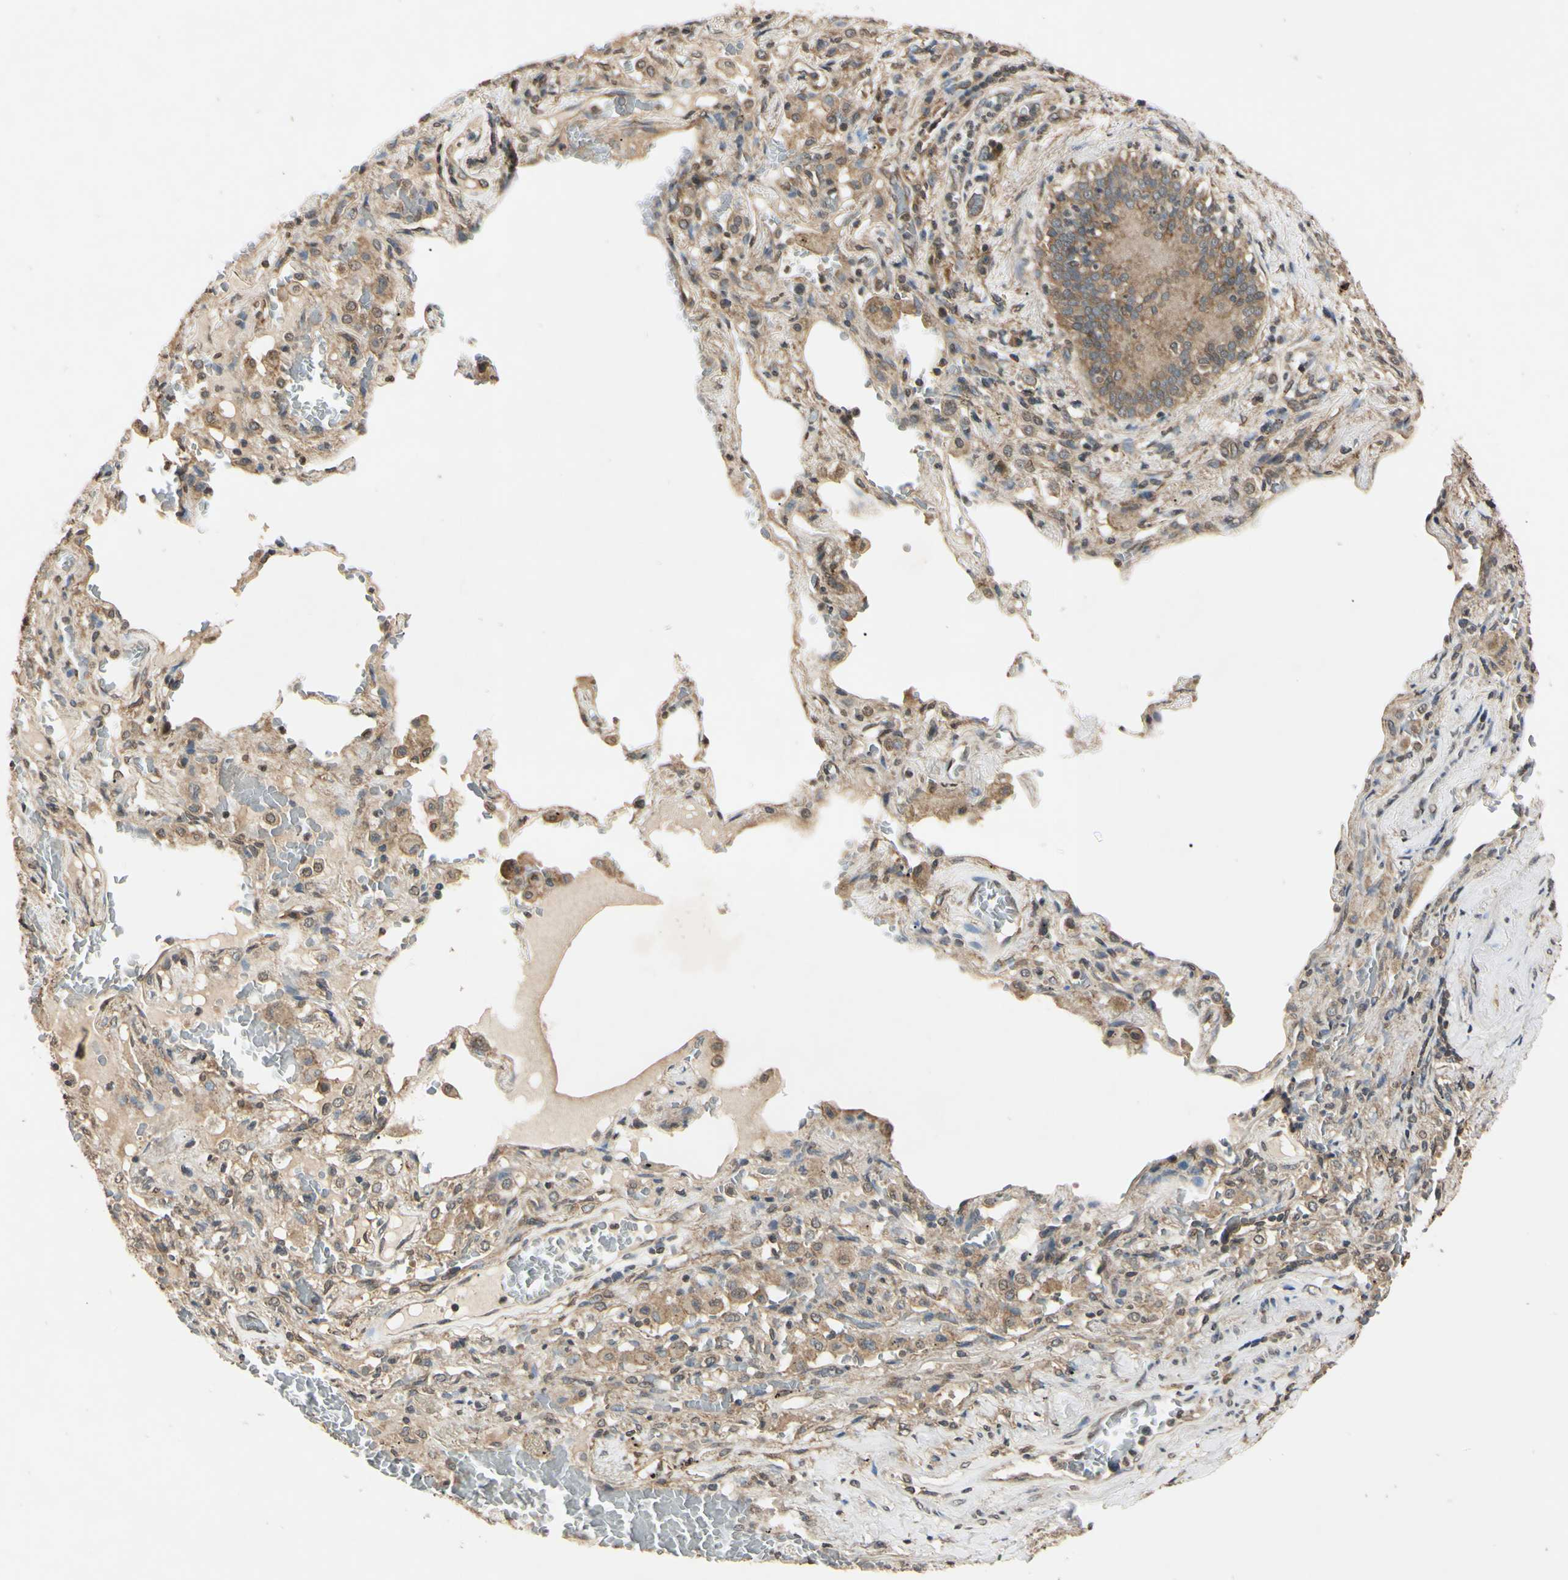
{"staining": {"intensity": "moderate", "quantity": "25%-75%", "location": "cytoplasmic/membranous"}, "tissue": "lung cancer", "cell_type": "Tumor cells", "image_type": "cancer", "snomed": [{"axis": "morphology", "description": "Squamous cell carcinoma, NOS"}, {"axis": "topography", "description": "Lung"}], "caption": "Human lung cancer stained with a brown dye shows moderate cytoplasmic/membranous positive staining in about 25%-75% of tumor cells.", "gene": "EPN1", "patient": {"sex": "male", "age": 57}}